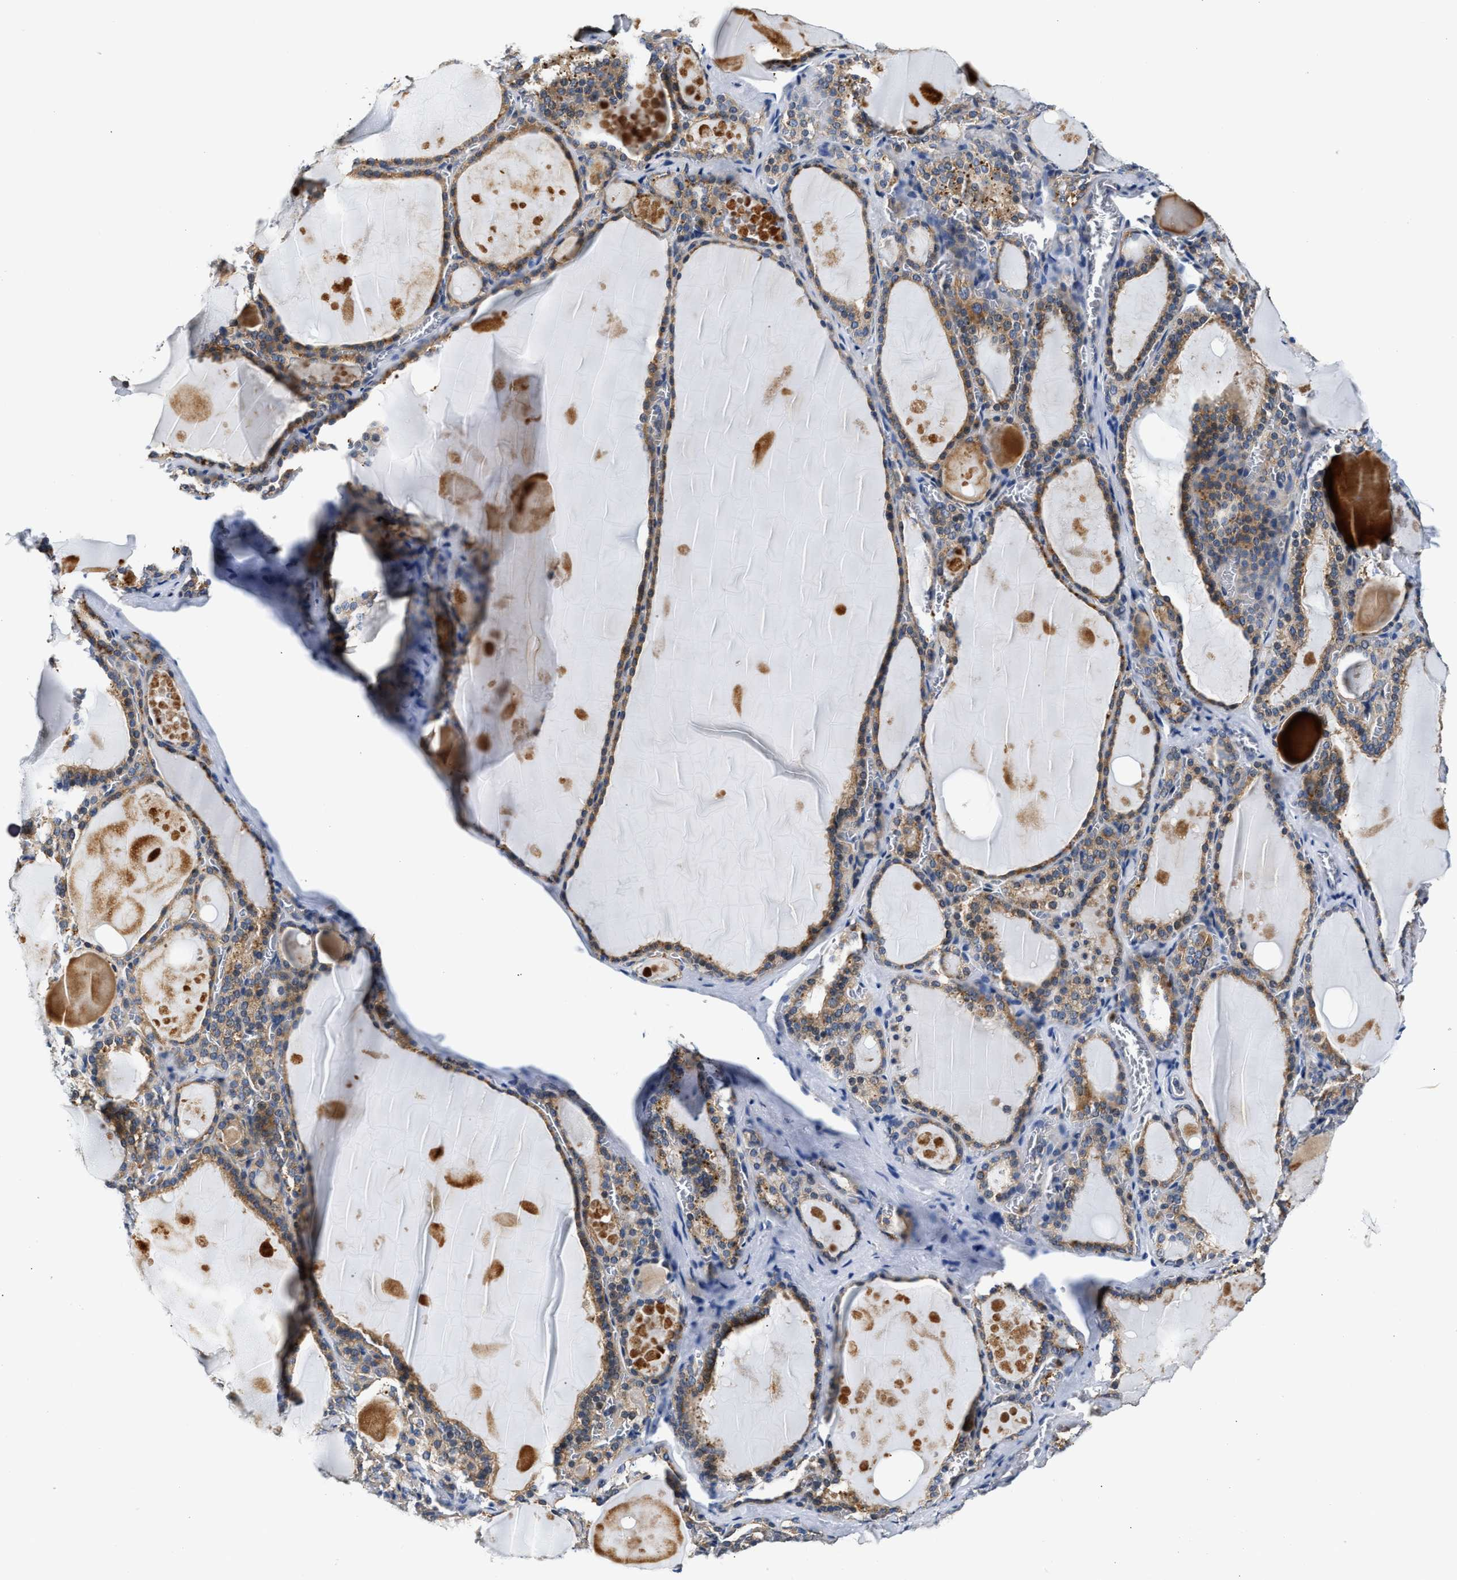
{"staining": {"intensity": "moderate", "quantity": ">75%", "location": "cytoplasmic/membranous"}, "tissue": "thyroid gland", "cell_type": "Glandular cells", "image_type": "normal", "snomed": [{"axis": "morphology", "description": "Normal tissue, NOS"}, {"axis": "topography", "description": "Thyroid gland"}], "caption": "Immunohistochemical staining of normal human thyroid gland demonstrates medium levels of moderate cytoplasmic/membranous staining in approximately >75% of glandular cells.", "gene": "FAM185A", "patient": {"sex": "male", "age": 56}}